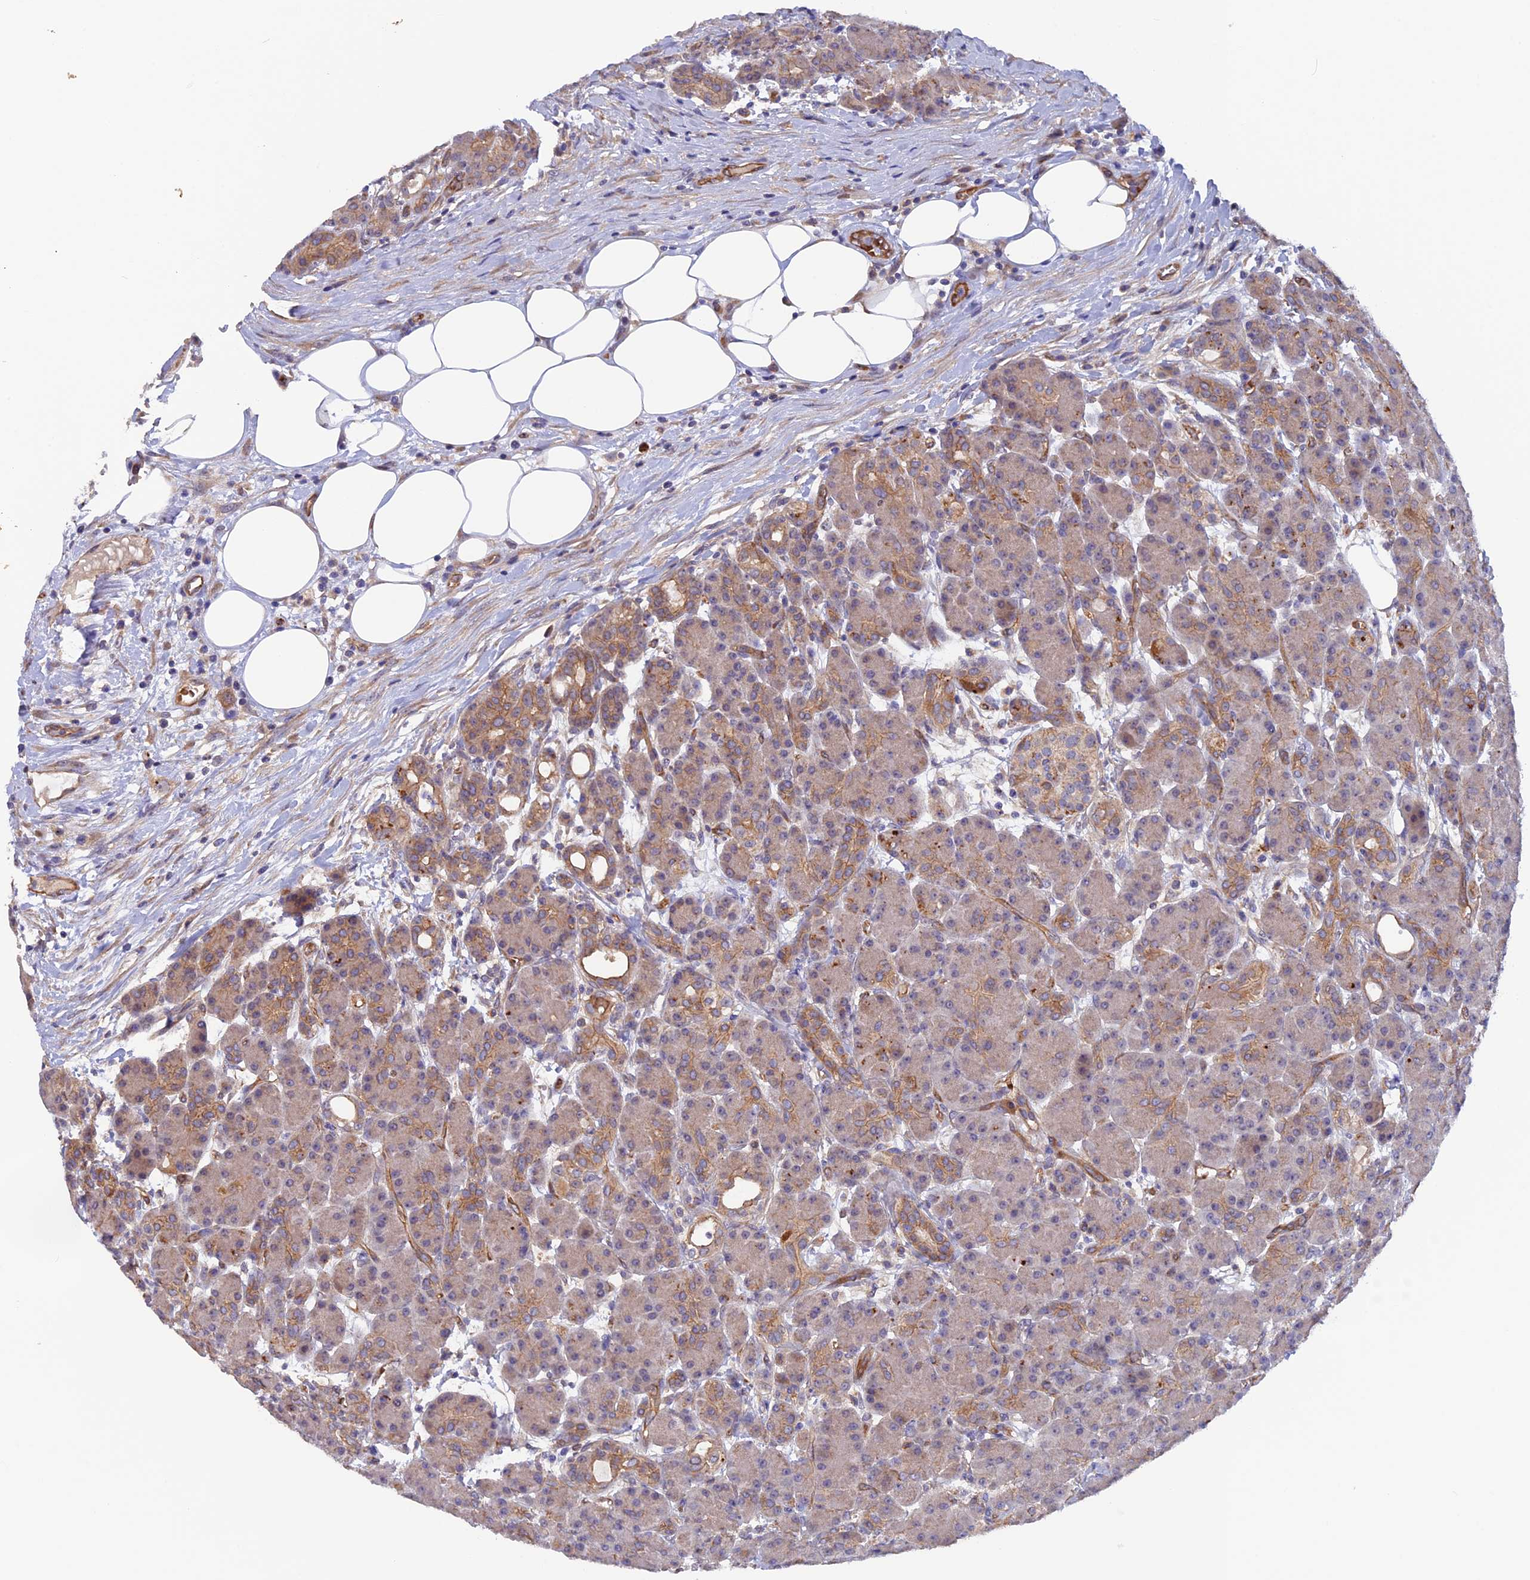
{"staining": {"intensity": "moderate", "quantity": "25%-75%", "location": "cytoplasmic/membranous"}, "tissue": "pancreas", "cell_type": "Exocrine glandular cells", "image_type": "normal", "snomed": [{"axis": "morphology", "description": "Normal tissue, NOS"}, {"axis": "topography", "description": "Pancreas"}], "caption": "Normal pancreas reveals moderate cytoplasmic/membranous expression in about 25%-75% of exocrine glandular cells, visualized by immunohistochemistry. Using DAB (3,3'-diaminobenzidine) (brown) and hematoxylin (blue) stains, captured at high magnification using brightfield microscopy.", "gene": "DUS3L", "patient": {"sex": "male", "age": 63}}